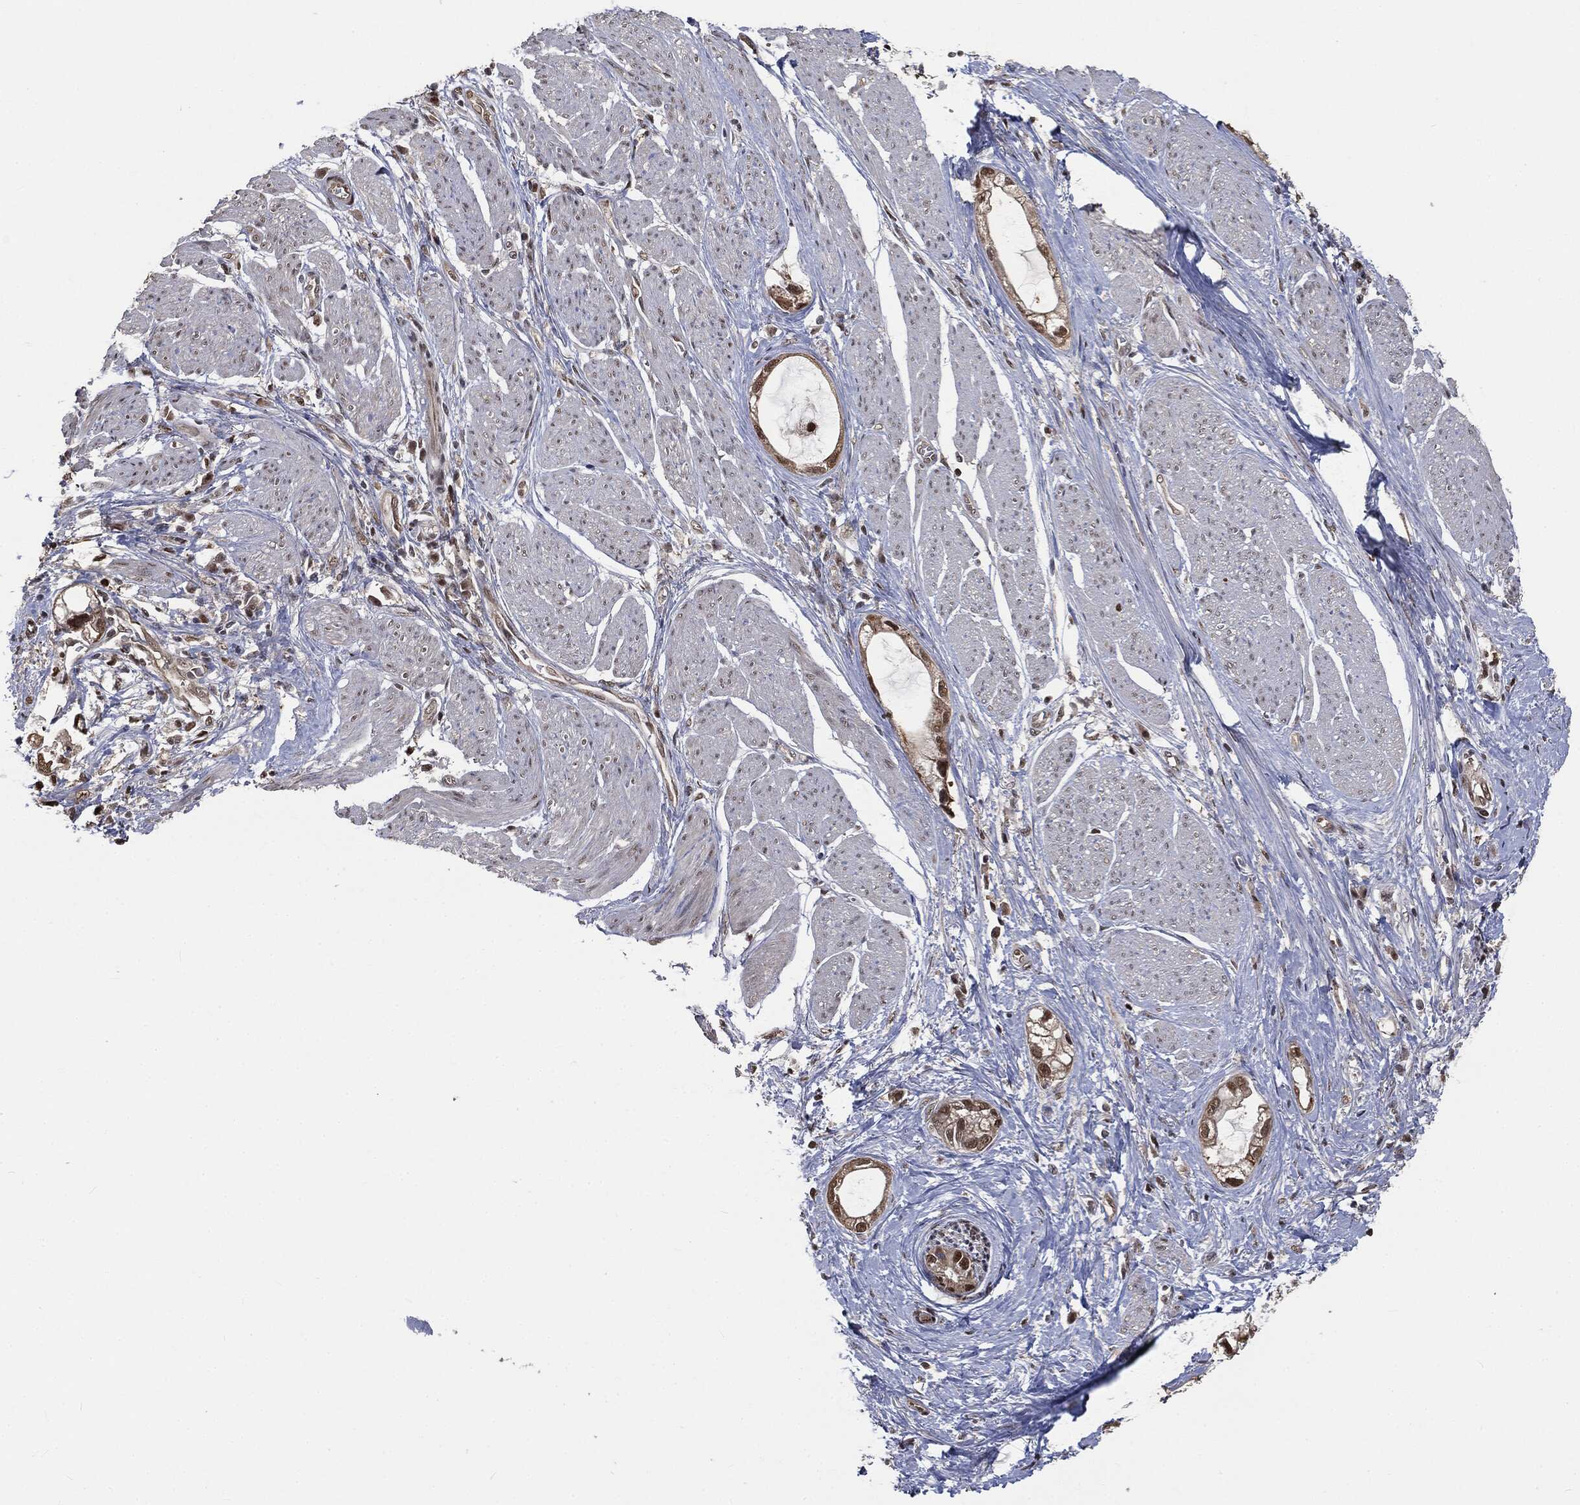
{"staining": {"intensity": "strong", "quantity": "25%-75%", "location": "nuclear"}, "tissue": "stomach cancer", "cell_type": "Tumor cells", "image_type": "cancer", "snomed": [{"axis": "morphology", "description": "Adenocarcinoma, NOS"}, {"axis": "topography", "description": "Stomach"}], "caption": "A micrograph showing strong nuclear expression in approximately 25%-75% of tumor cells in stomach cancer (adenocarcinoma), as visualized by brown immunohistochemical staining.", "gene": "SHLD2", "patient": {"sex": "male", "age": 55}}